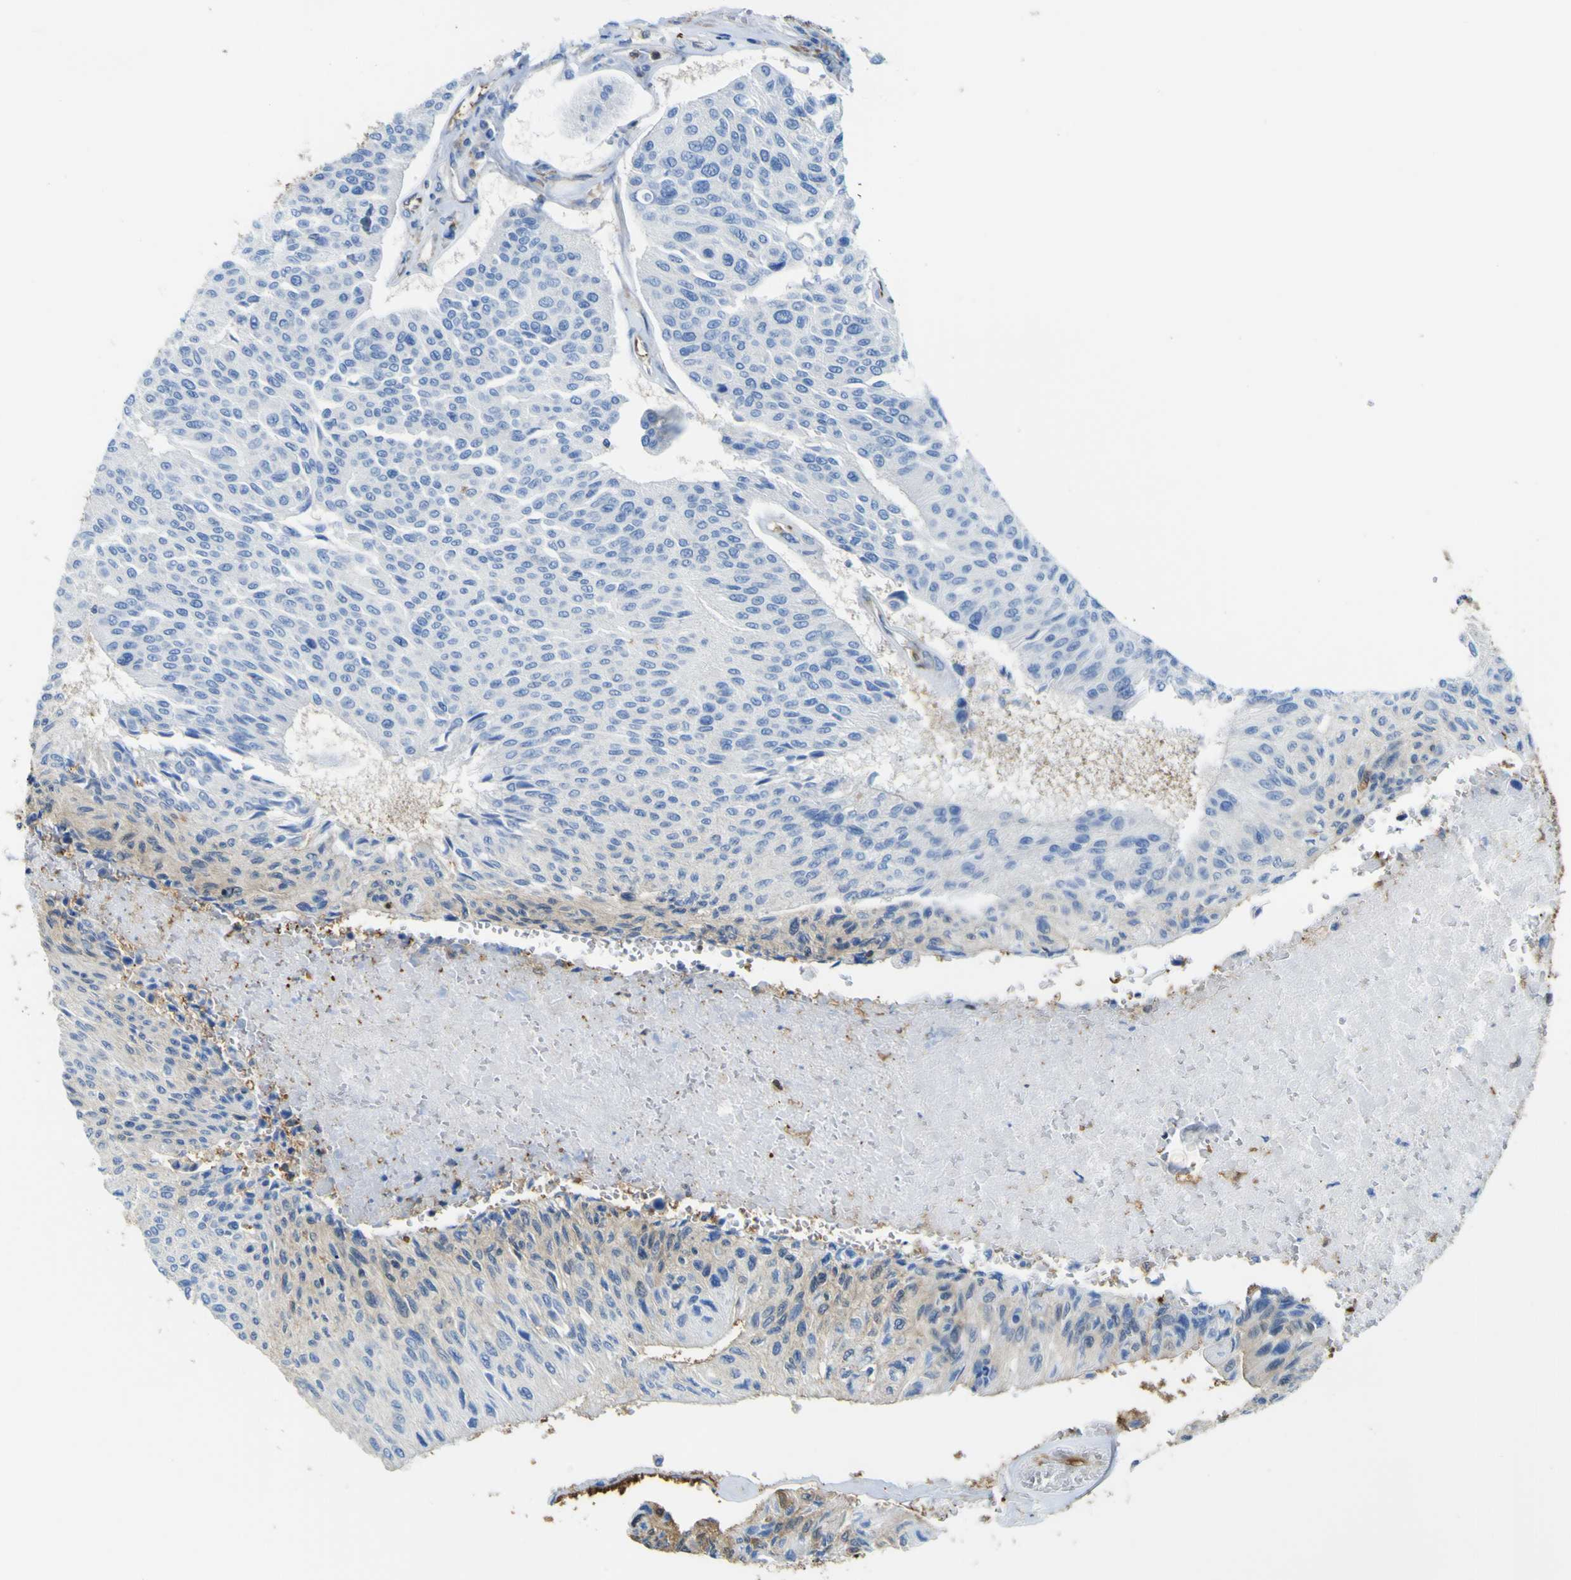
{"staining": {"intensity": "moderate", "quantity": "25%-75%", "location": "cytoplasmic/membranous"}, "tissue": "urothelial cancer", "cell_type": "Tumor cells", "image_type": "cancer", "snomed": [{"axis": "morphology", "description": "Urothelial carcinoma, High grade"}, {"axis": "topography", "description": "Urinary bladder"}], "caption": "This is an image of IHC staining of urothelial cancer, which shows moderate staining in the cytoplasmic/membranous of tumor cells.", "gene": "ABHD3", "patient": {"sex": "male", "age": 66}}